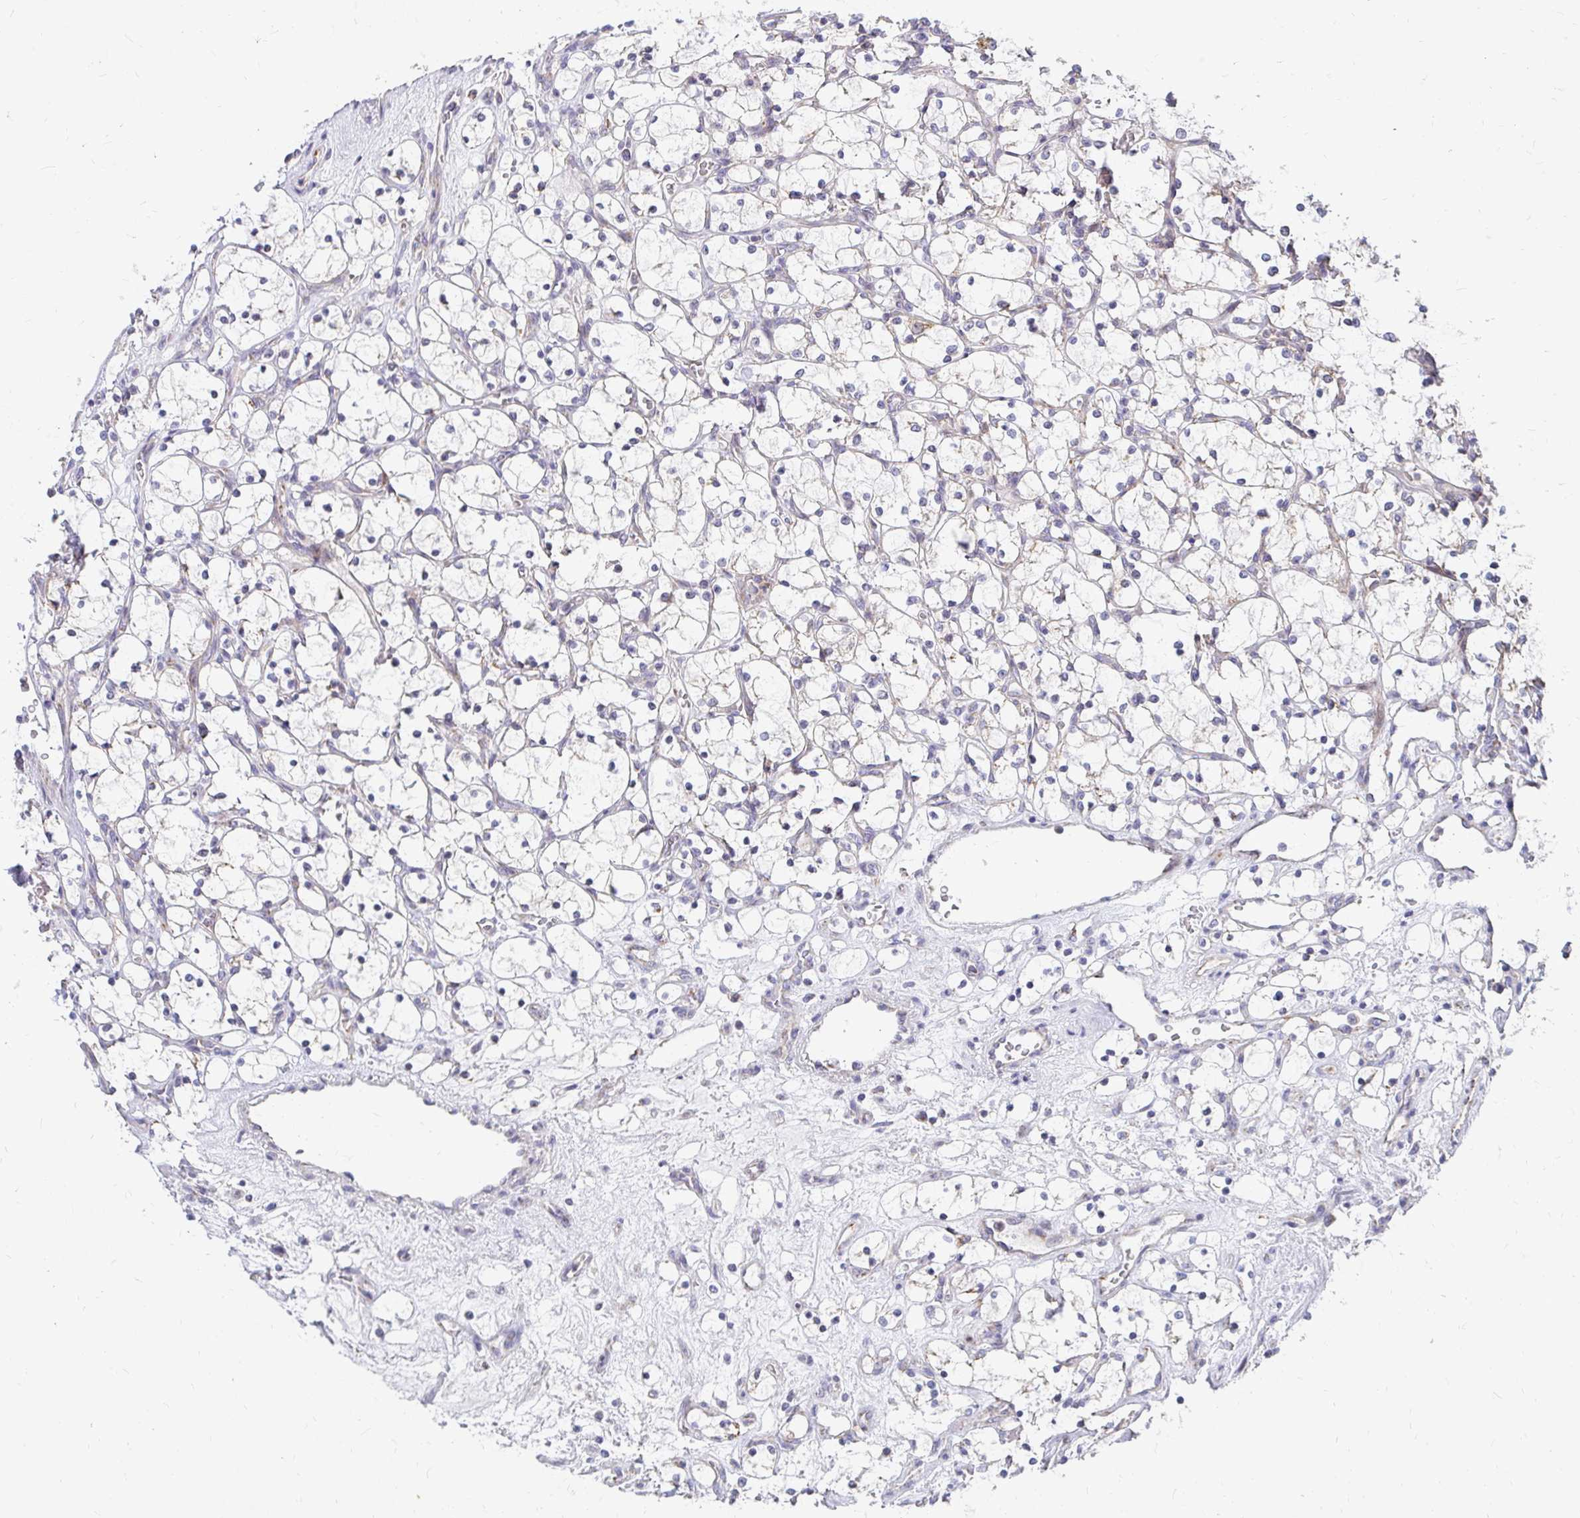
{"staining": {"intensity": "negative", "quantity": "none", "location": "none"}, "tissue": "renal cancer", "cell_type": "Tumor cells", "image_type": "cancer", "snomed": [{"axis": "morphology", "description": "Adenocarcinoma, NOS"}, {"axis": "topography", "description": "Kidney"}], "caption": "DAB immunohistochemical staining of adenocarcinoma (renal) displays no significant staining in tumor cells.", "gene": "EXOC5", "patient": {"sex": "female", "age": 69}}